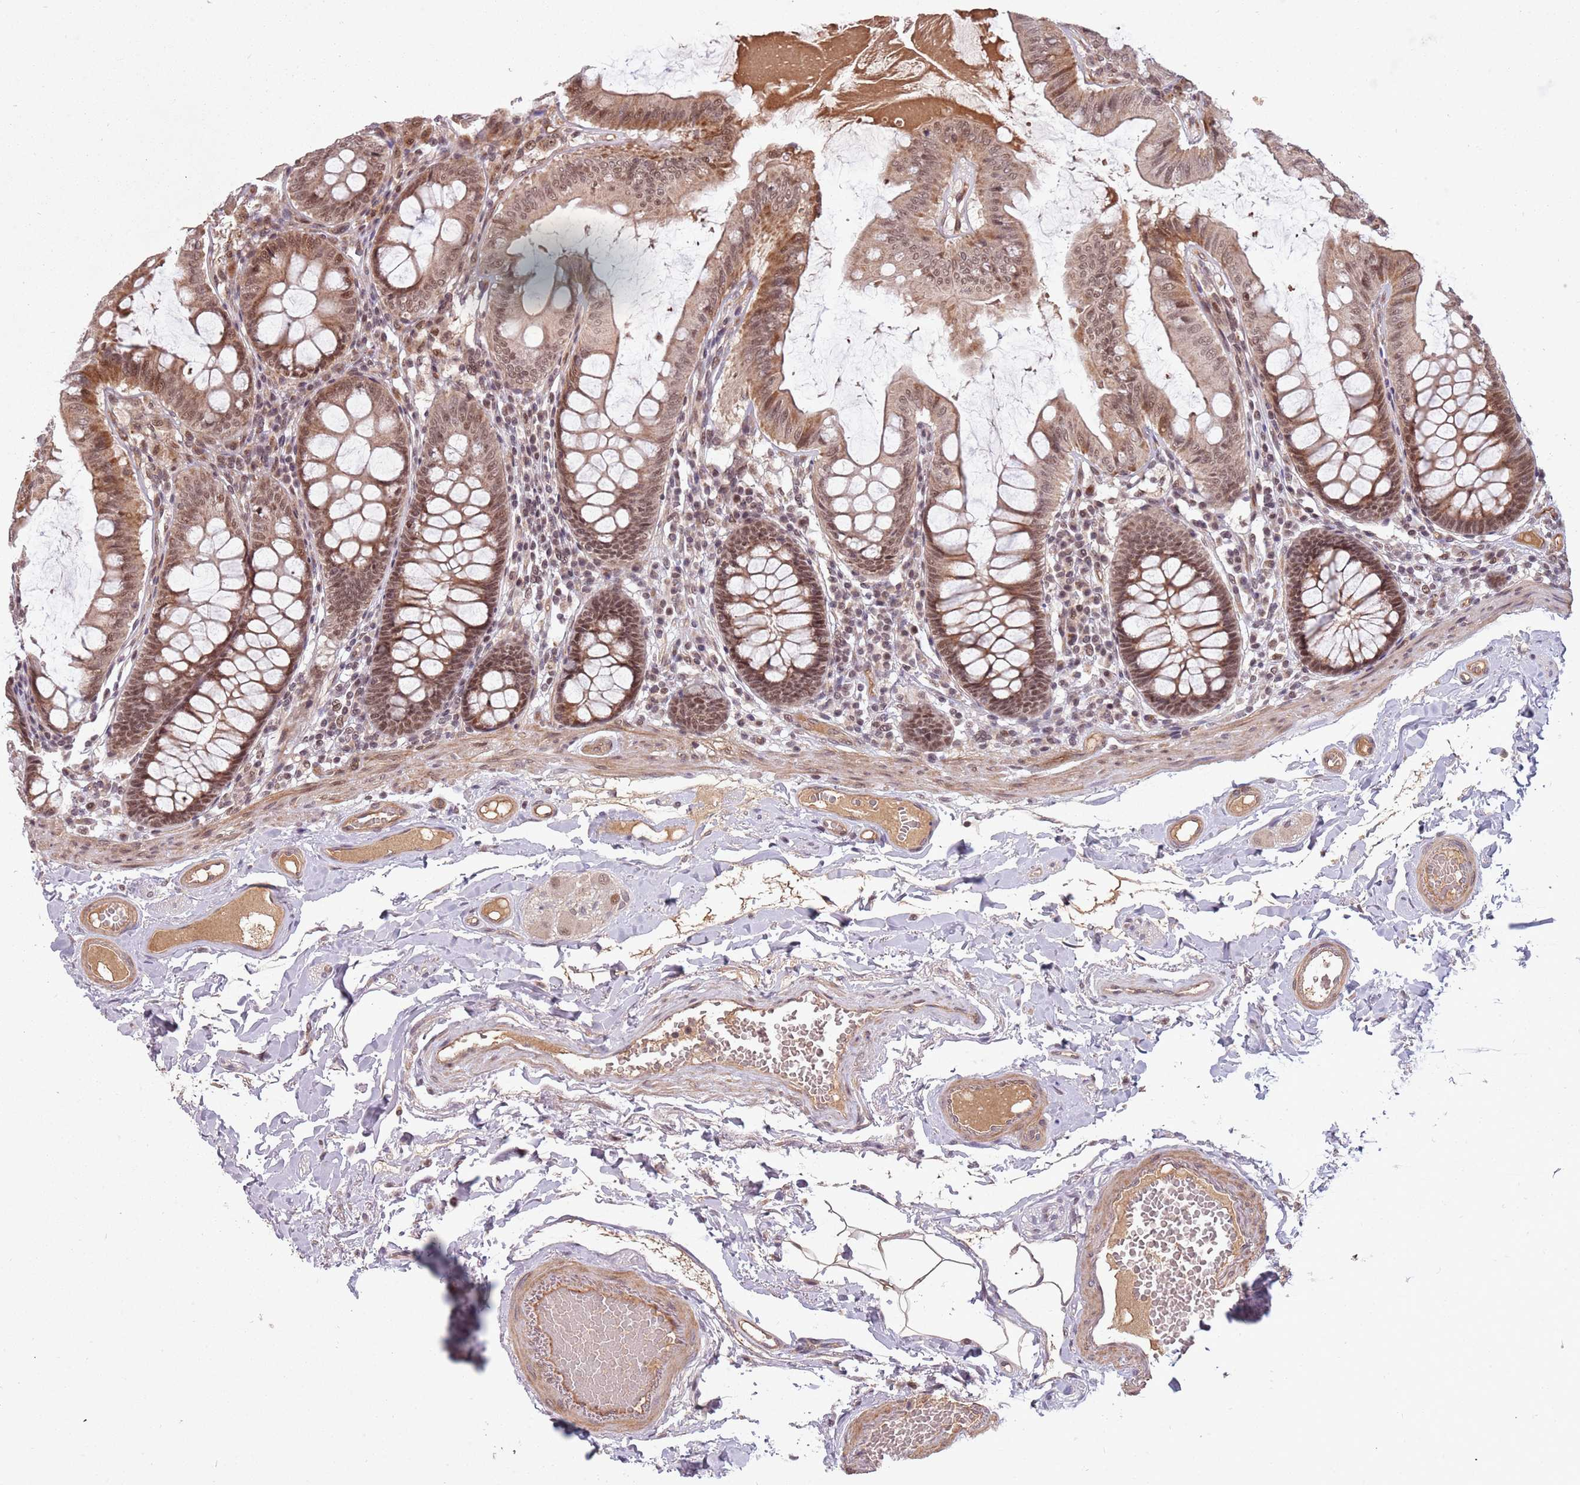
{"staining": {"intensity": "moderate", "quantity": ">75%", "location": "cytoplasmic/membranous"}, "tissue": "colon", "cell_type": "Endothelial cells", "image_type": "normal", "snomed": [{"axis": "morphology", "description": "Normal tissue, NOS"}, {"axis": "topography", "description": "Colon"}], "caption": "Colon stained with a brown dye reveals moderate cytoplasmic/membranous positive expression in approximately >75% of endothelial cells.", "gene": "SUDS3", "patient": {"sex": "male", "age": 84}}